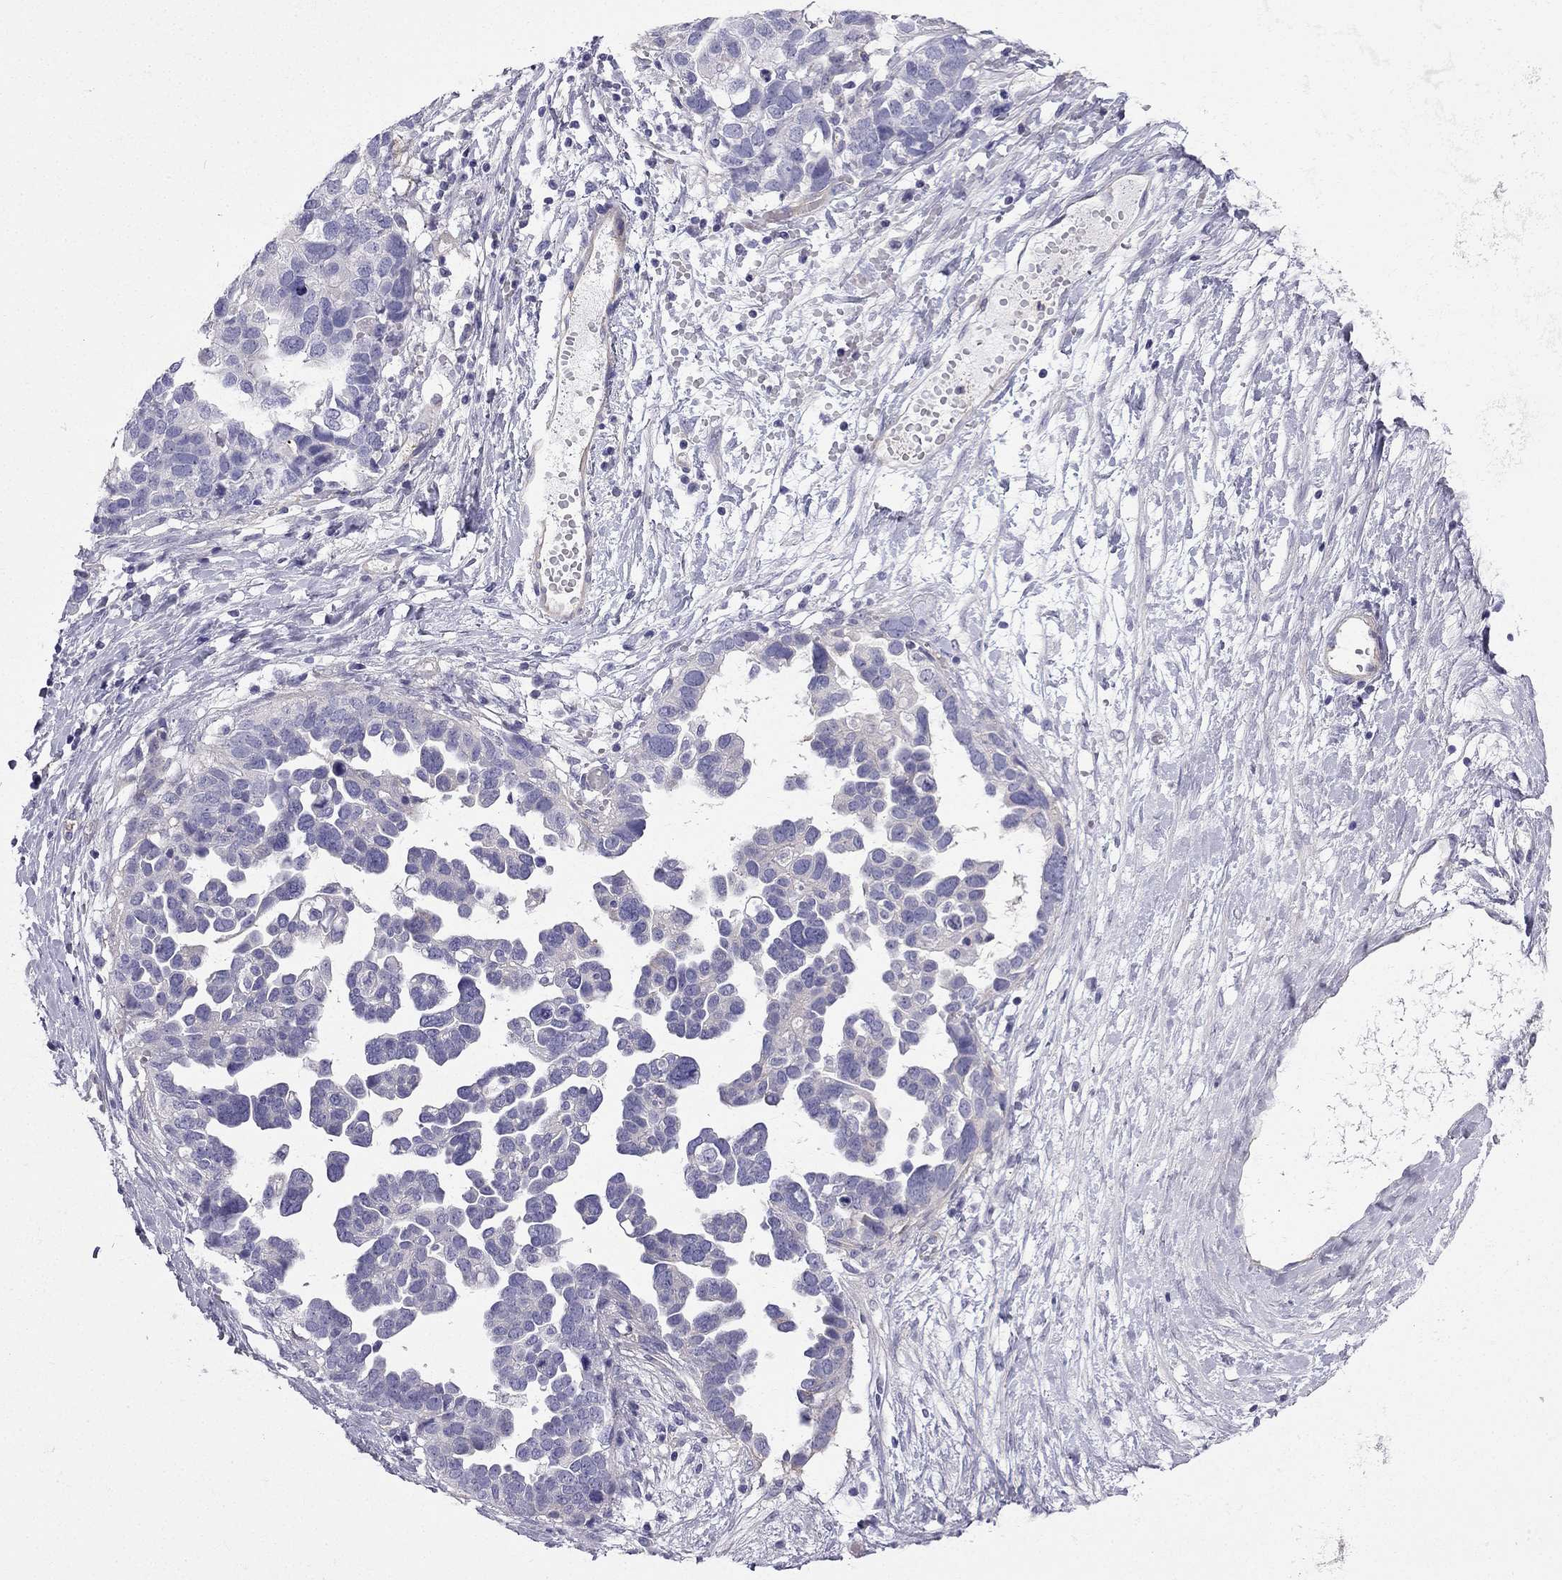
{"staining": {"intensity": "negative", "quantity": "none", "location": "none"}, "tissue": "ovarian cancer", "cell_type": "Tumor cells", "image_type": "cancer", "snomed": [{"axis": "morphology", "description": "Cystadenocarcinoma, serous, NOS"}, {"axis": "topography", "description": "Ovary"}], "caption": "Ovarian serous cystadenocarcinoma was stained to show a protein in brown. There is no significant expression in tumor cells. Nuclei are stained in blue.", "gene": "GJA8", "patient": {"sex": "female", "age": 54}}